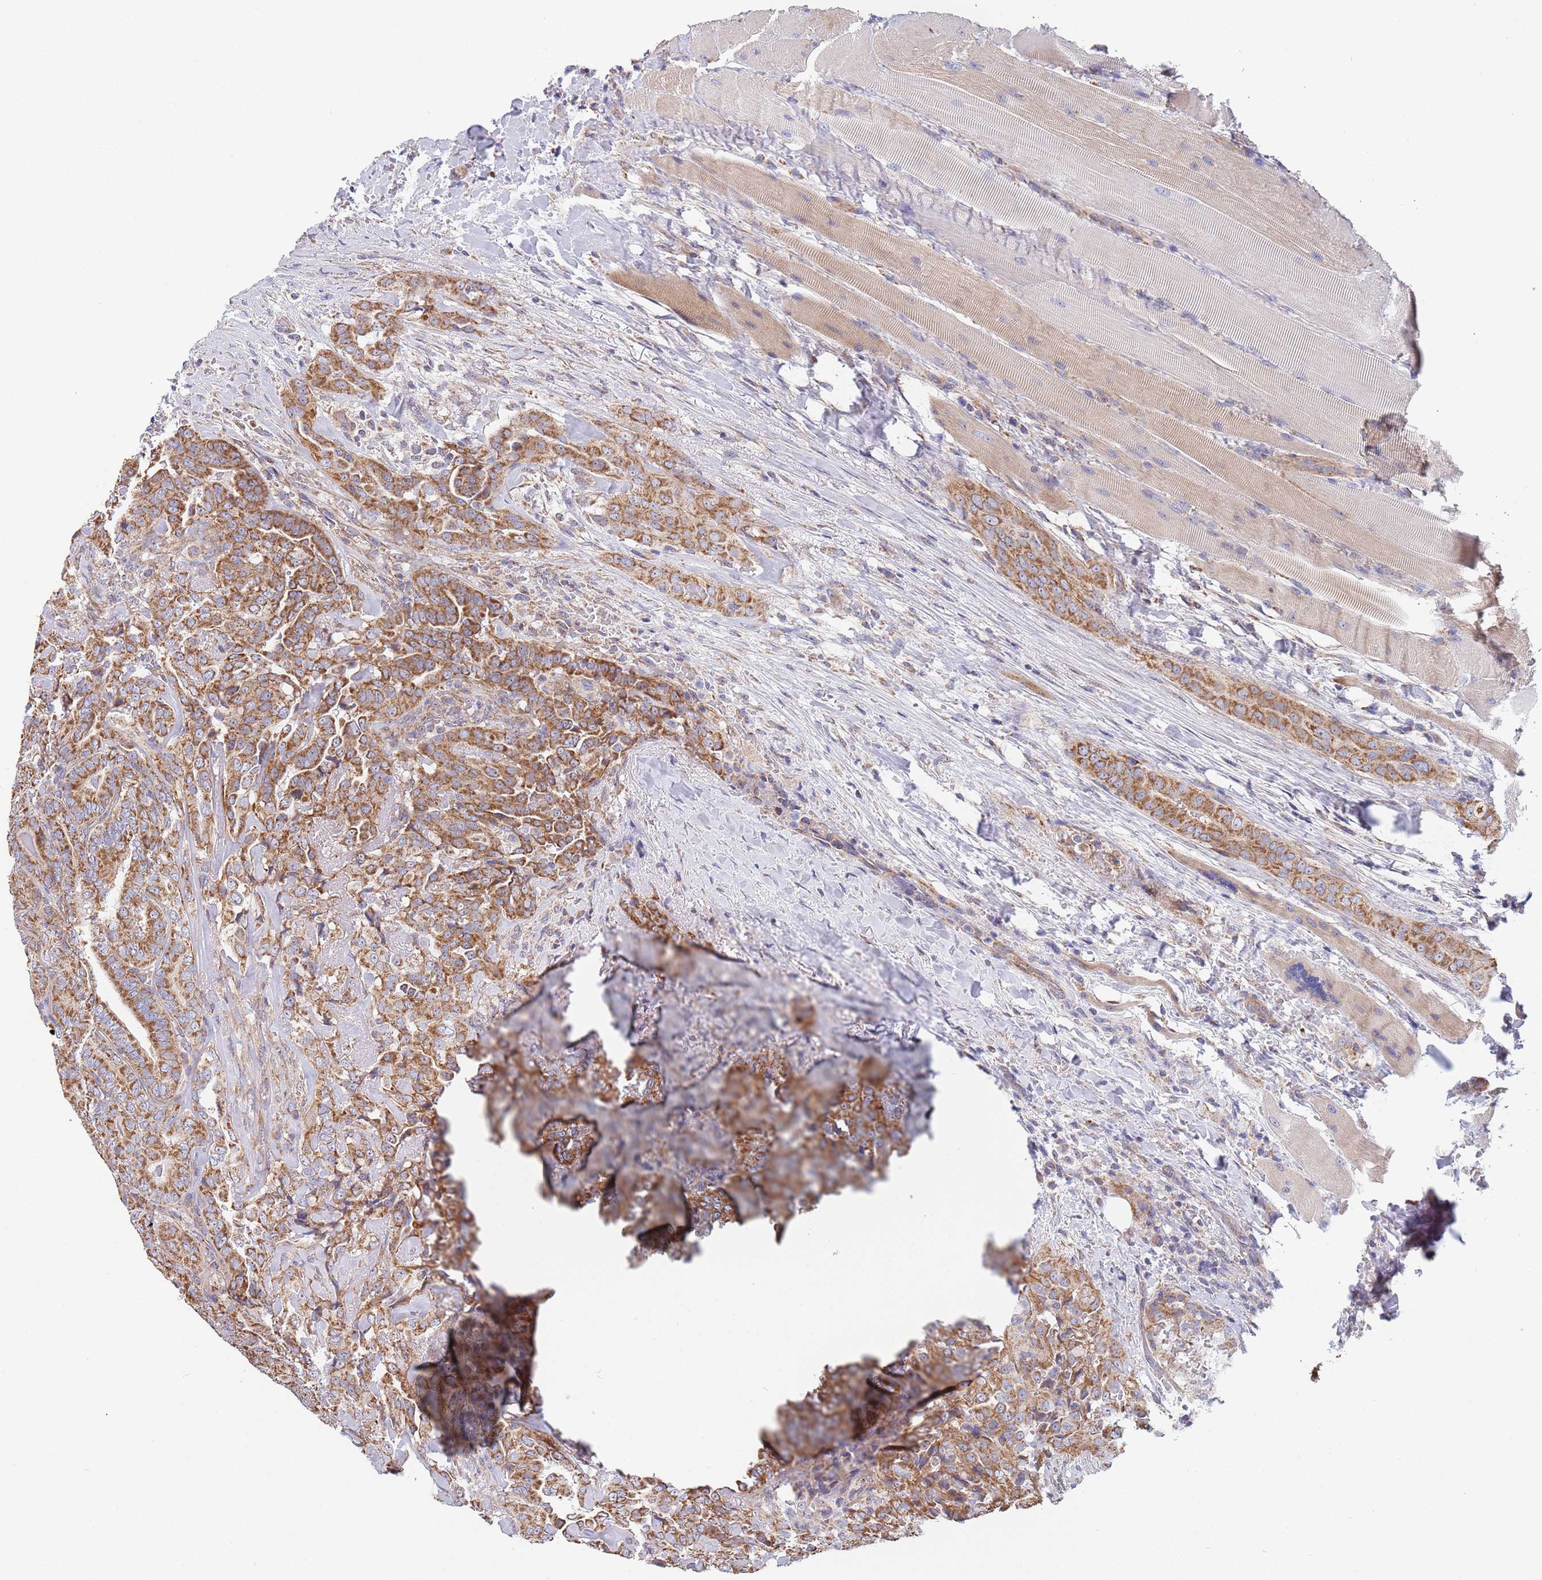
{"staining": {"intensity": "moderate", "quantity": ">75%", "location": "cytoplasmic/membranous"}, "tissue": "thyroid cancer", "cell_type": "Tumor cells", "image_type": "cancer", "snomed": [{"axis": "morphology", "description": "Papillary adenocarcinoma, NOS"}, {"axis": "topography", "description": "Thyroid gland"}], "caption": "IHC (DAB (3,3'-diaminobenzidine)) staining of human papillary adenocarcinoma (thyroid) shows moderate cytoplasmic/membranous protein expression in about >75% of tumor cells. Nuclei are stained in blue.", "gene": "PWWP3A", "patient": {"sex": "male", "age": 61}}